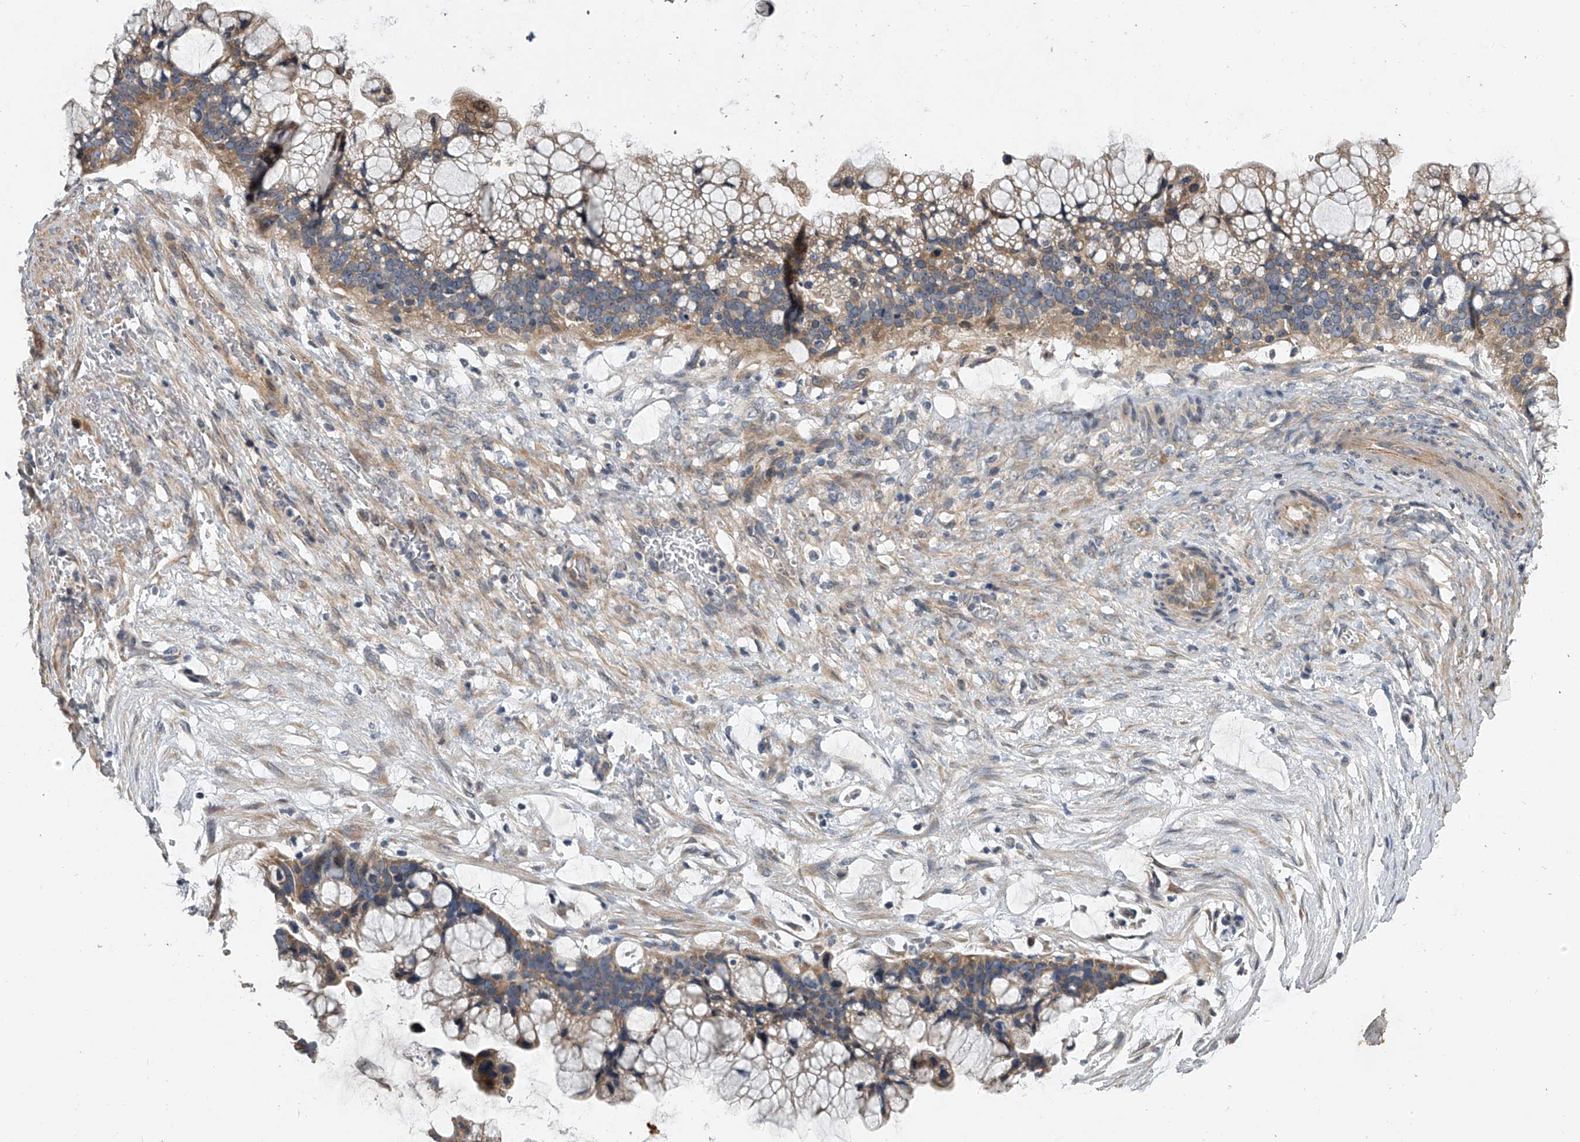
{"staining": {"intensity": "weak", "quantity": ">75%", "location": "cytoplasmic/membranous"}, "tissue": "ovarian cancer", "cell_type": "Tumor cells", "image_type": "cancer", "snomed": [{"axis": "morphology", "description": "Cystadenocarcinoma, mucinous, NOS"}, {"axis": "topography", "description": "Ovary"}], "caption": "Immunohistochemistry (IHC) of mucinous cystadenocarcinoma (ovarian) reveals low levels of weak cytoplasmic/membranous expression in approximately >75% of tumor cells.", "gene": "DOCK9", "patient": {"sex": "female", "age": 37}}